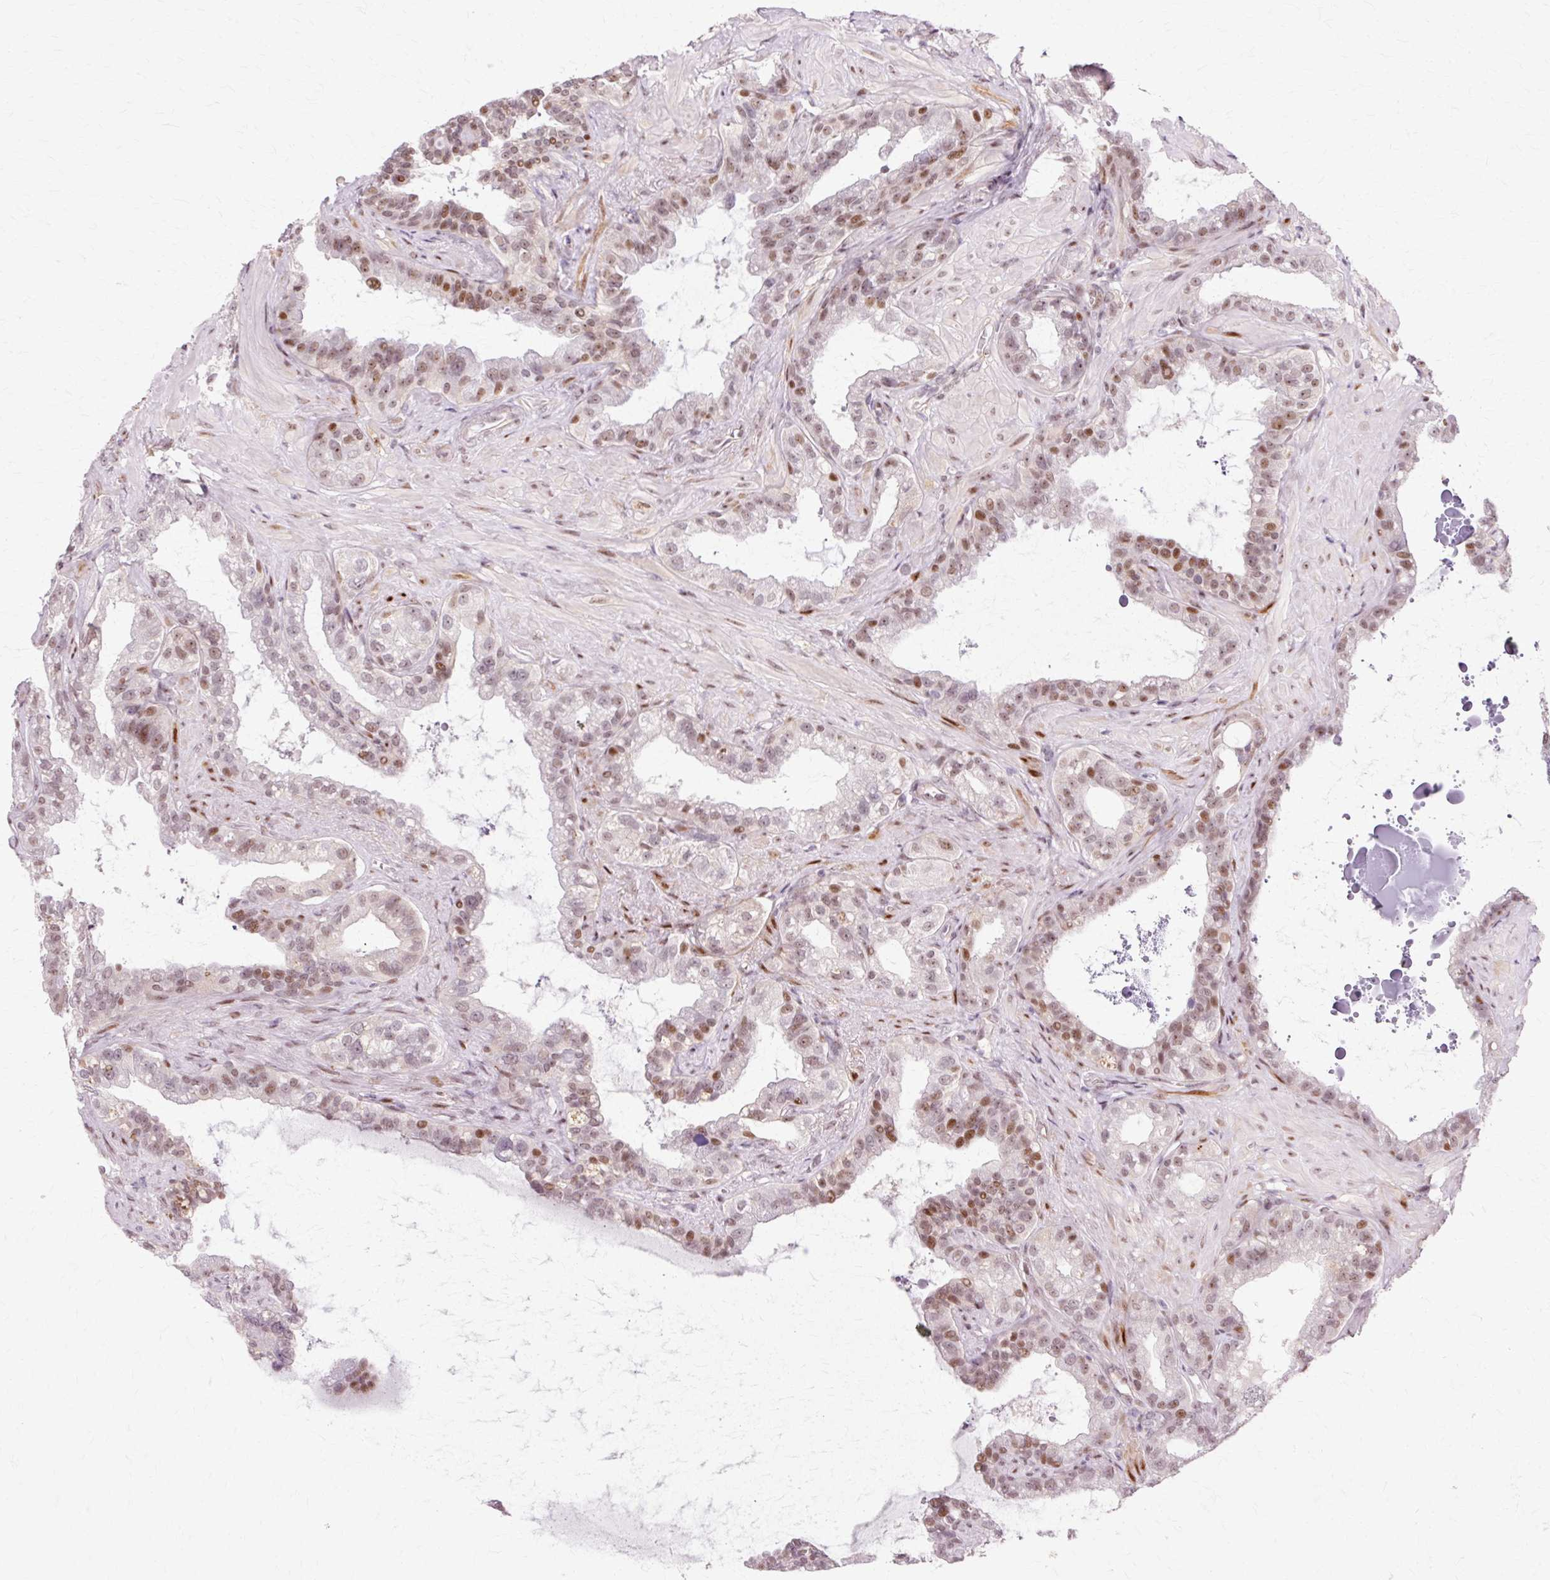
{"staining": {"intensity": "moderate", "quantity": ">75%", "location": "nuclear"}, "tissue": "seminal vesicle", "cell_type": "Glandular cells", "image_type": "normal", "snomed": [{"axis": "morphology", "description": "Normal tissue, NOS"}, {"axis": "topography", "description": "Seminal veicle"}, {"axis": "topography", "description": "Peripheral nerve tissue"}], "caption": "A brown stain labels moderate nuclear expression of a protein in glandular cells of benign human seminal vesicle. (DAB (3,3'-diaminobenzidine) IHC with brightfield microscopy, high magnification).", "gene": "MACROD2", "patient": {"sex": "male", "age": 76}}